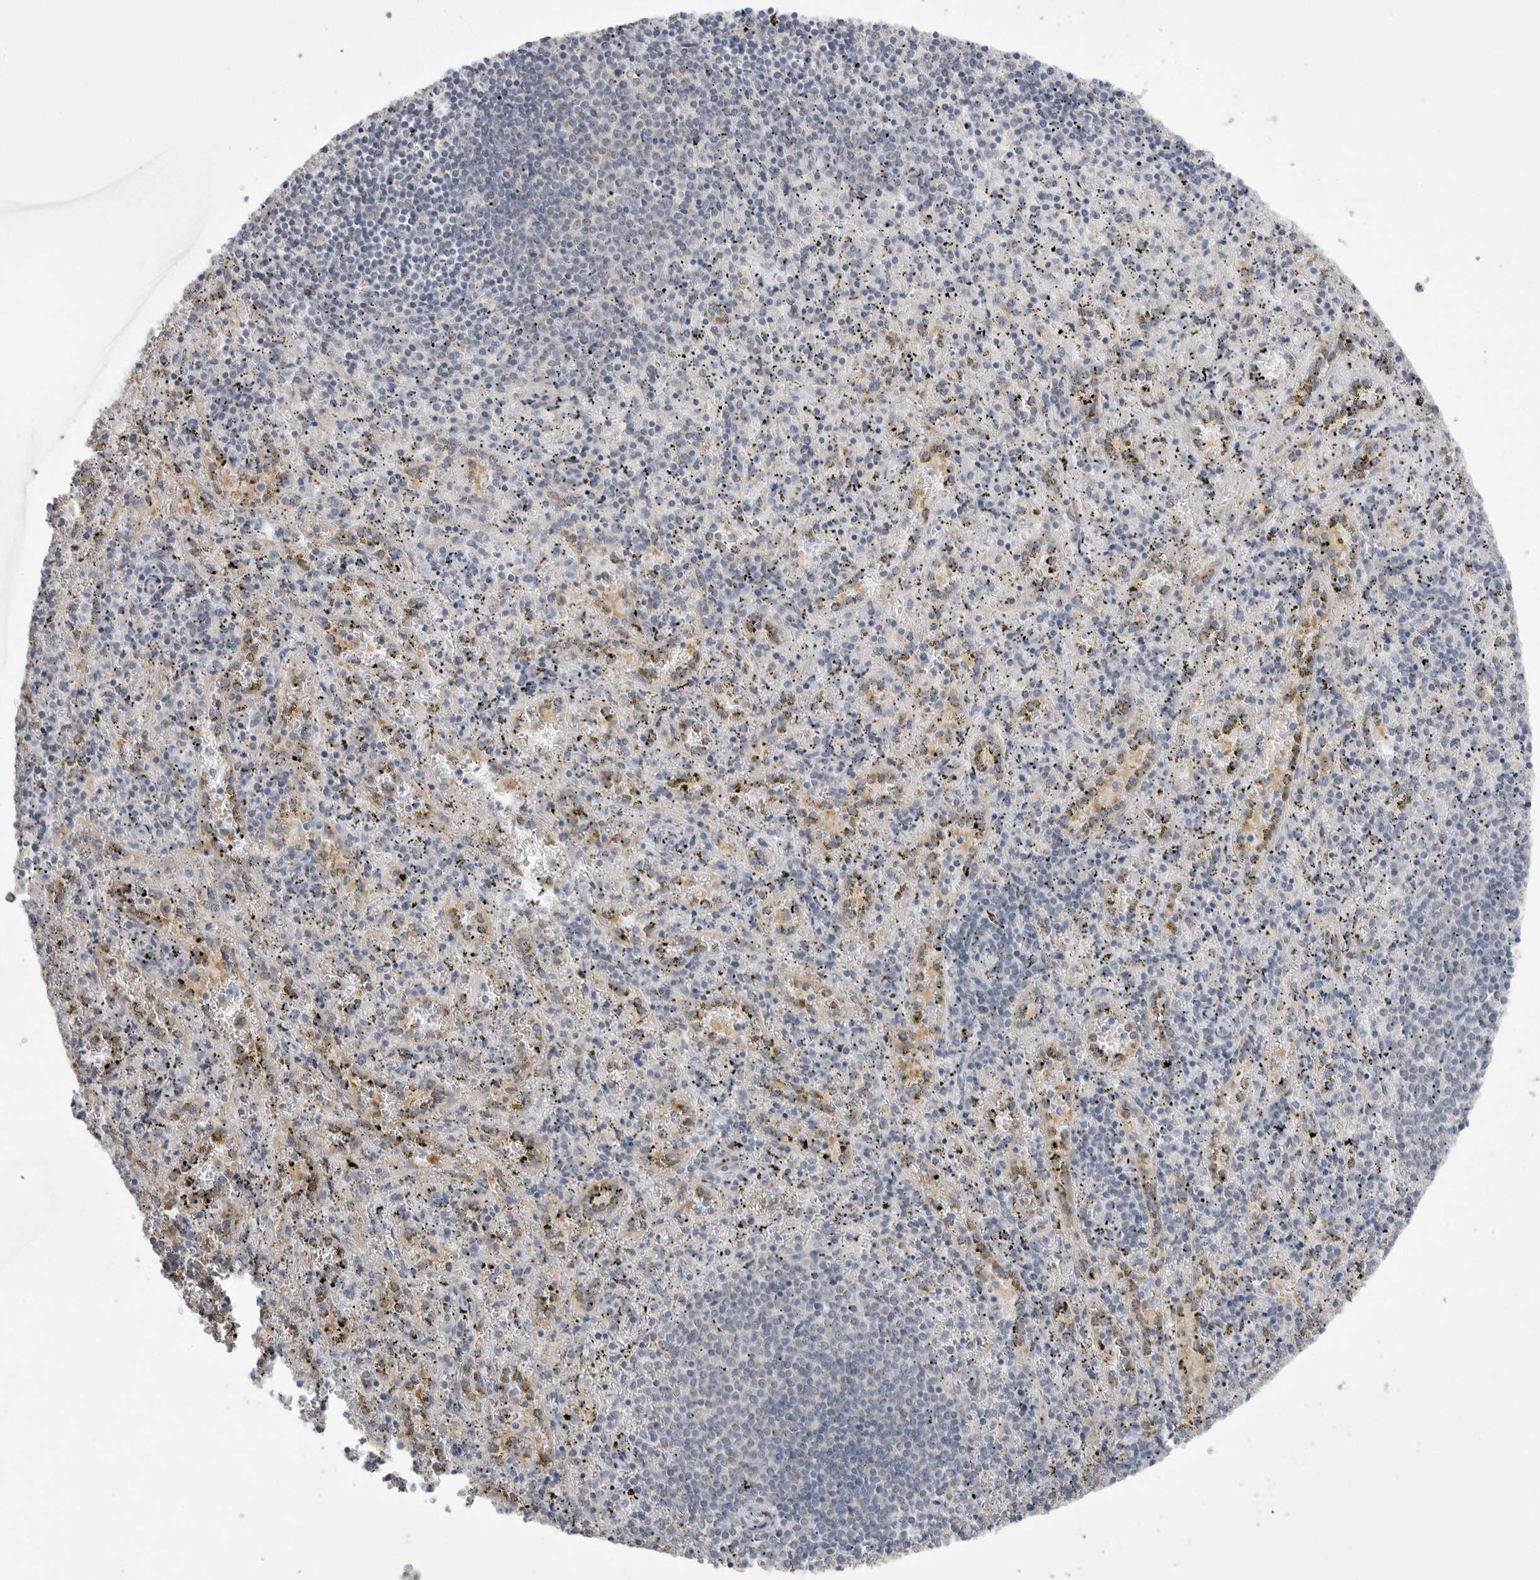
{"staining": {"intensity": "negative", "quantity": "none", "location": "none"}, "tissue": "spleen", "cell_type": "Cells in red pulp", "image_type": "normal", "snomed": [{"axis": "morphology", "description": "Normal tissue, NOS"}, {"axis": "topography", "description": "Spleen"}], "caption": "This is an immunohistochemistry micrograph of benign human spleen. There is no staining in cells in red pulp.", "gene": "KYAT3", "patient": {"sex": "male", "age": 11}}